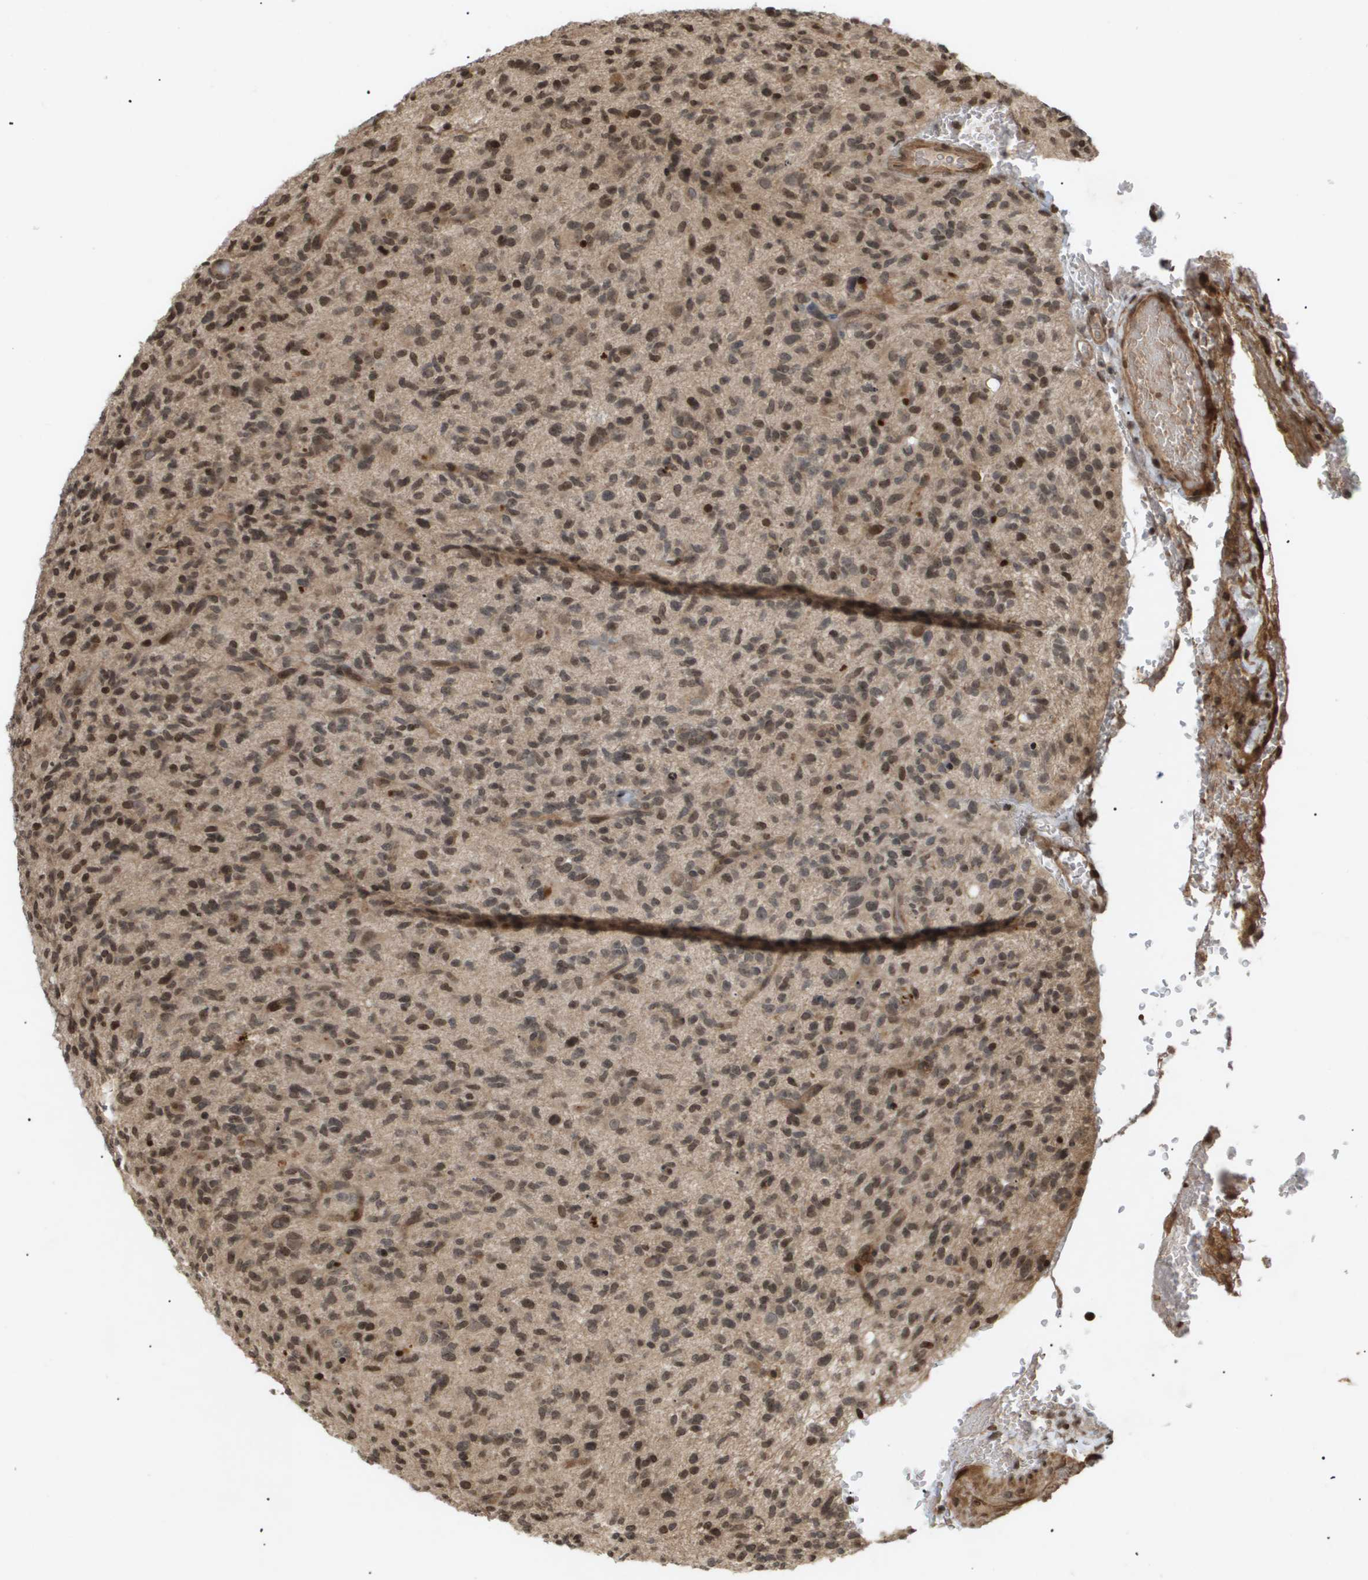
{"staining": {"intensity": "moderate", "quantity": ">75%", "location": "cytoplasmic/membranous,nuclear"}, "tissue": "glioma", "cell_type": "Tumor cells", "image_type": "cancer", "snomed": [{"axis": "morphology", "description": "Glioma, malignant, High grade"}, {"axis": "topography", "description": "Brain"}], "caption": "Approximately >75% of tumor cells in glioma show moderate cytoplasmic/membranous and nuclear protein positivity as visualized by brown immunohistochemical staining.", "gene": "HSPA6", "patient": {"sex": "male", "age": 71}}